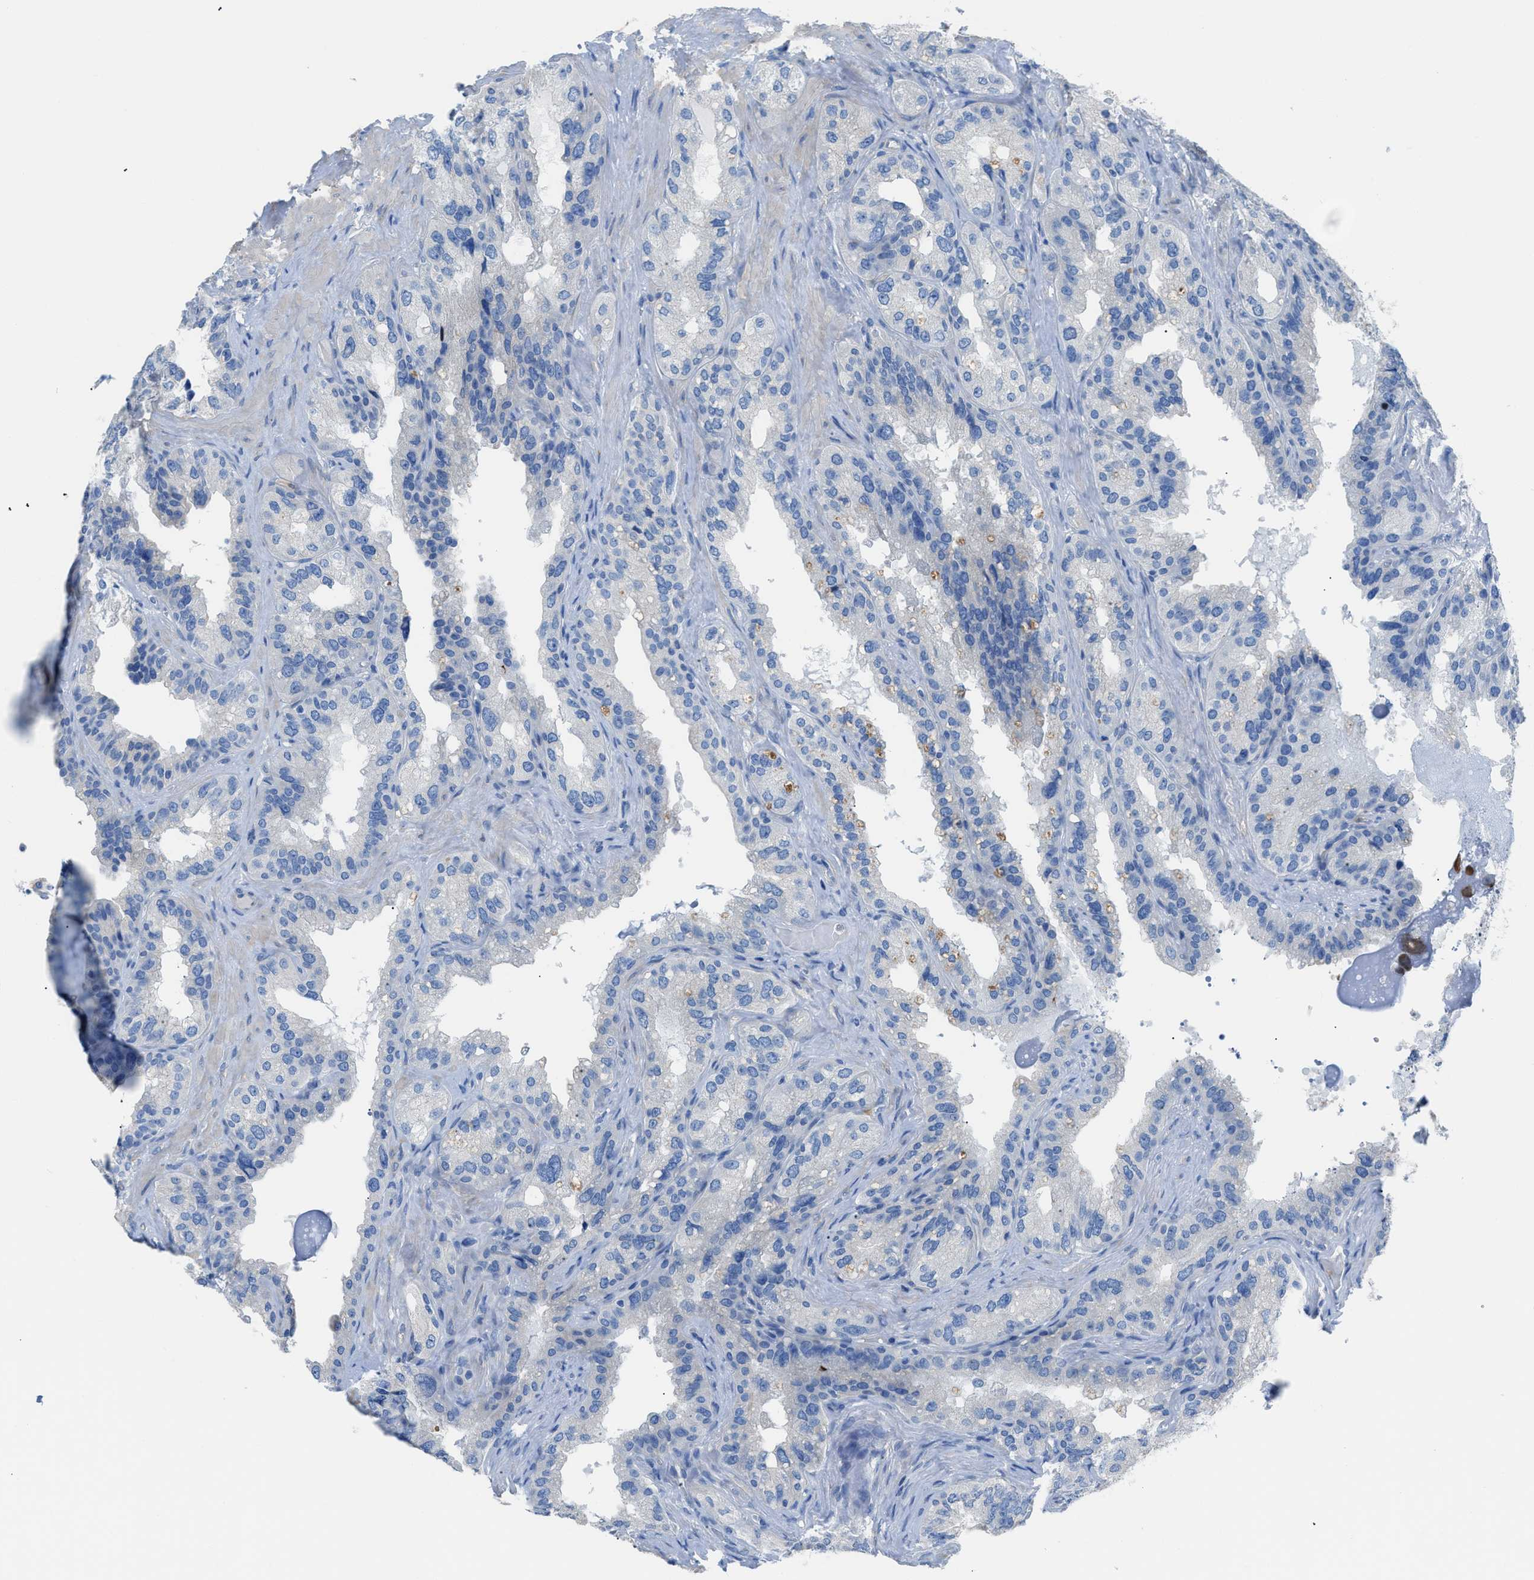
{"staining": {"intensity": "negative", "quantity": "none", "location": "none"}, "tissue": "seminal vesicle", "cell_type": "Glandular cells", "image_type": "normal", "snomed": [{"axis": "morphology", "description": "Normal tissue, NOS"}, {"axis": "topography", "description": "Seminal veicle"}], "caption": "IHC of benign seminal vesicle displays no positivity in glandular cells.", "gene": "ITPR1", "patient": {"sex": "male", "age": 68}}